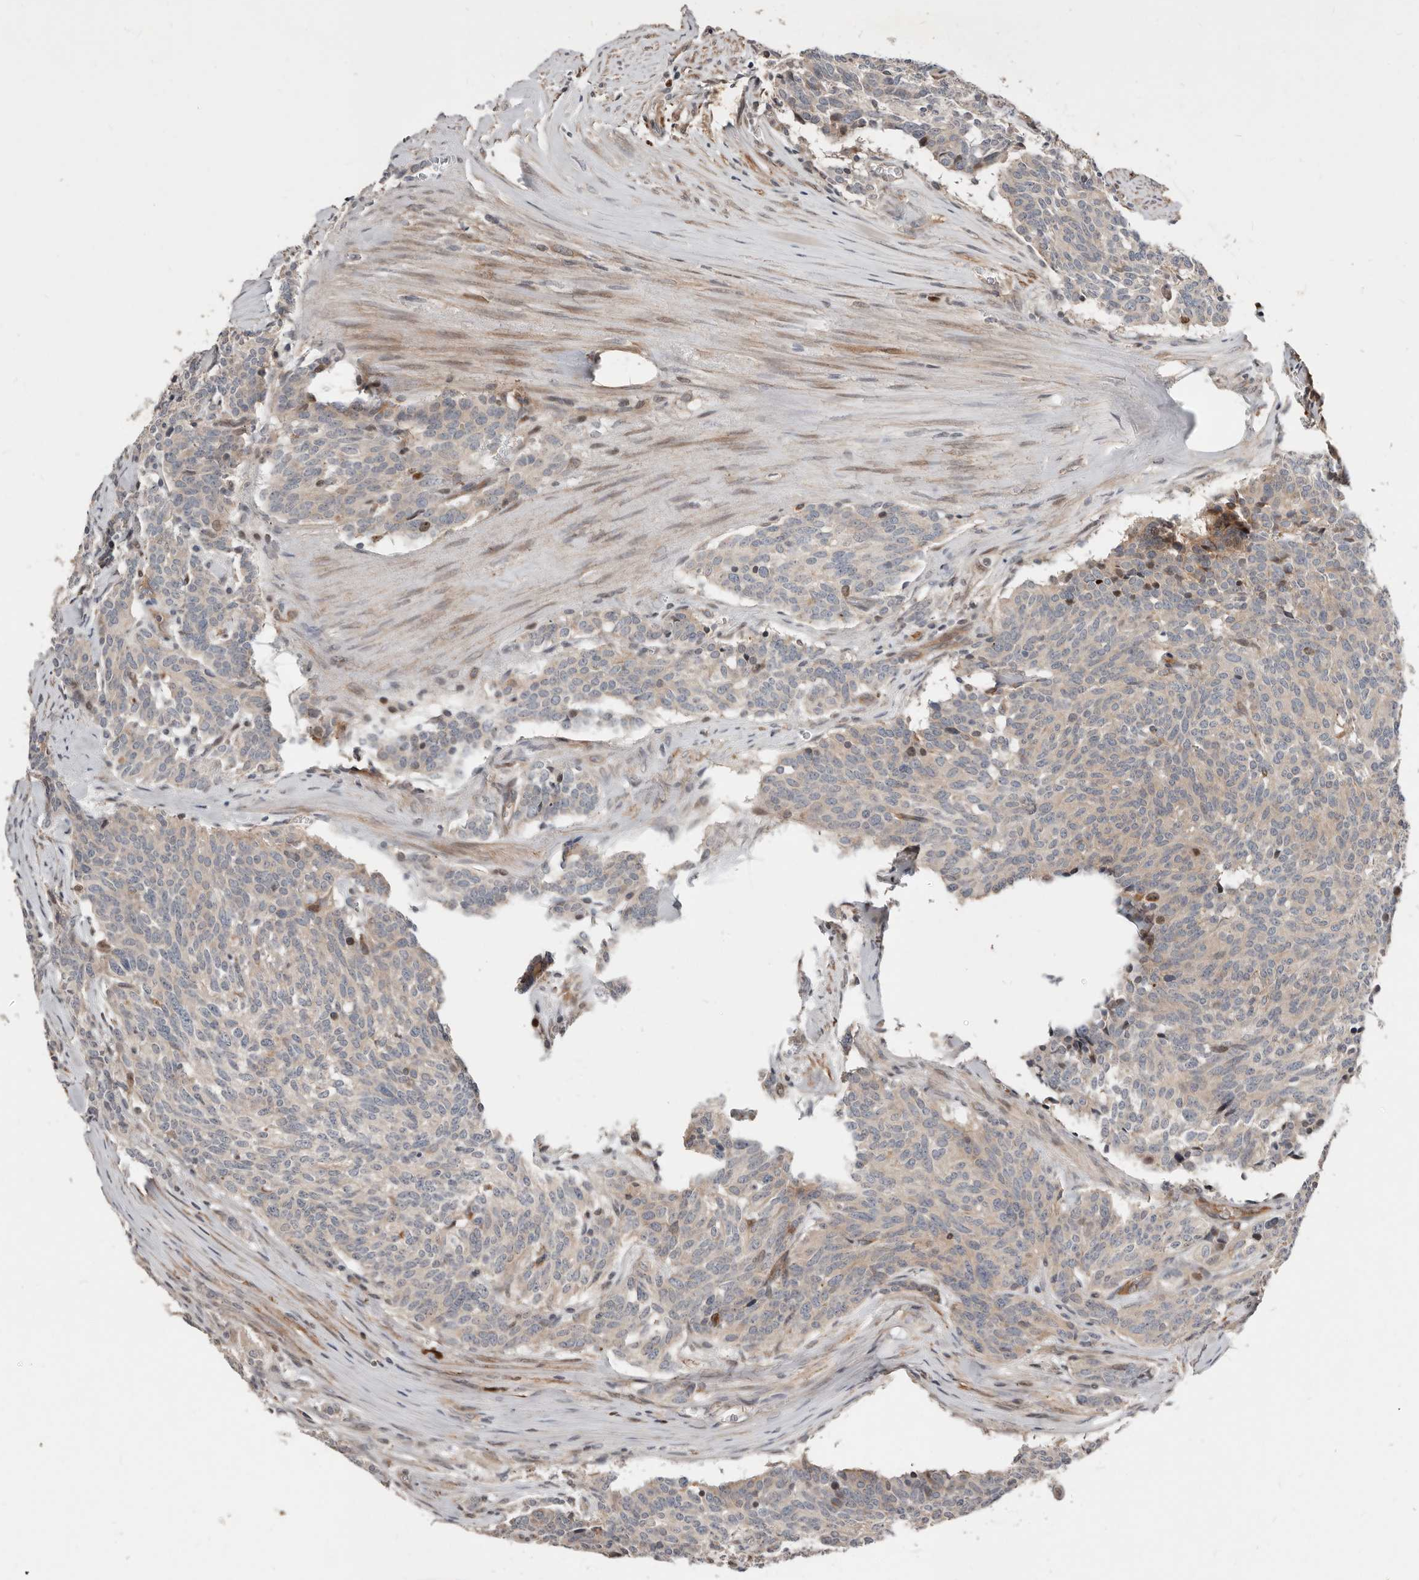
{"staining": {"intensity": "negative", "quantity": "none", "location": "none"}, "tissue": "carcinoid", "cell_type": "Tumor cells", "image_type": "cancer", "snomed": [{"axis": "morphology", "description": "Carcinoid, malignant, NOS"}, {"axis": "topography", "description": "Lung"}], "caption": "Tumor cells are negative for brown protein staining in carcinoid.", "gene": "SMYD4", "patient": {"sex": "female", "age": 46}}